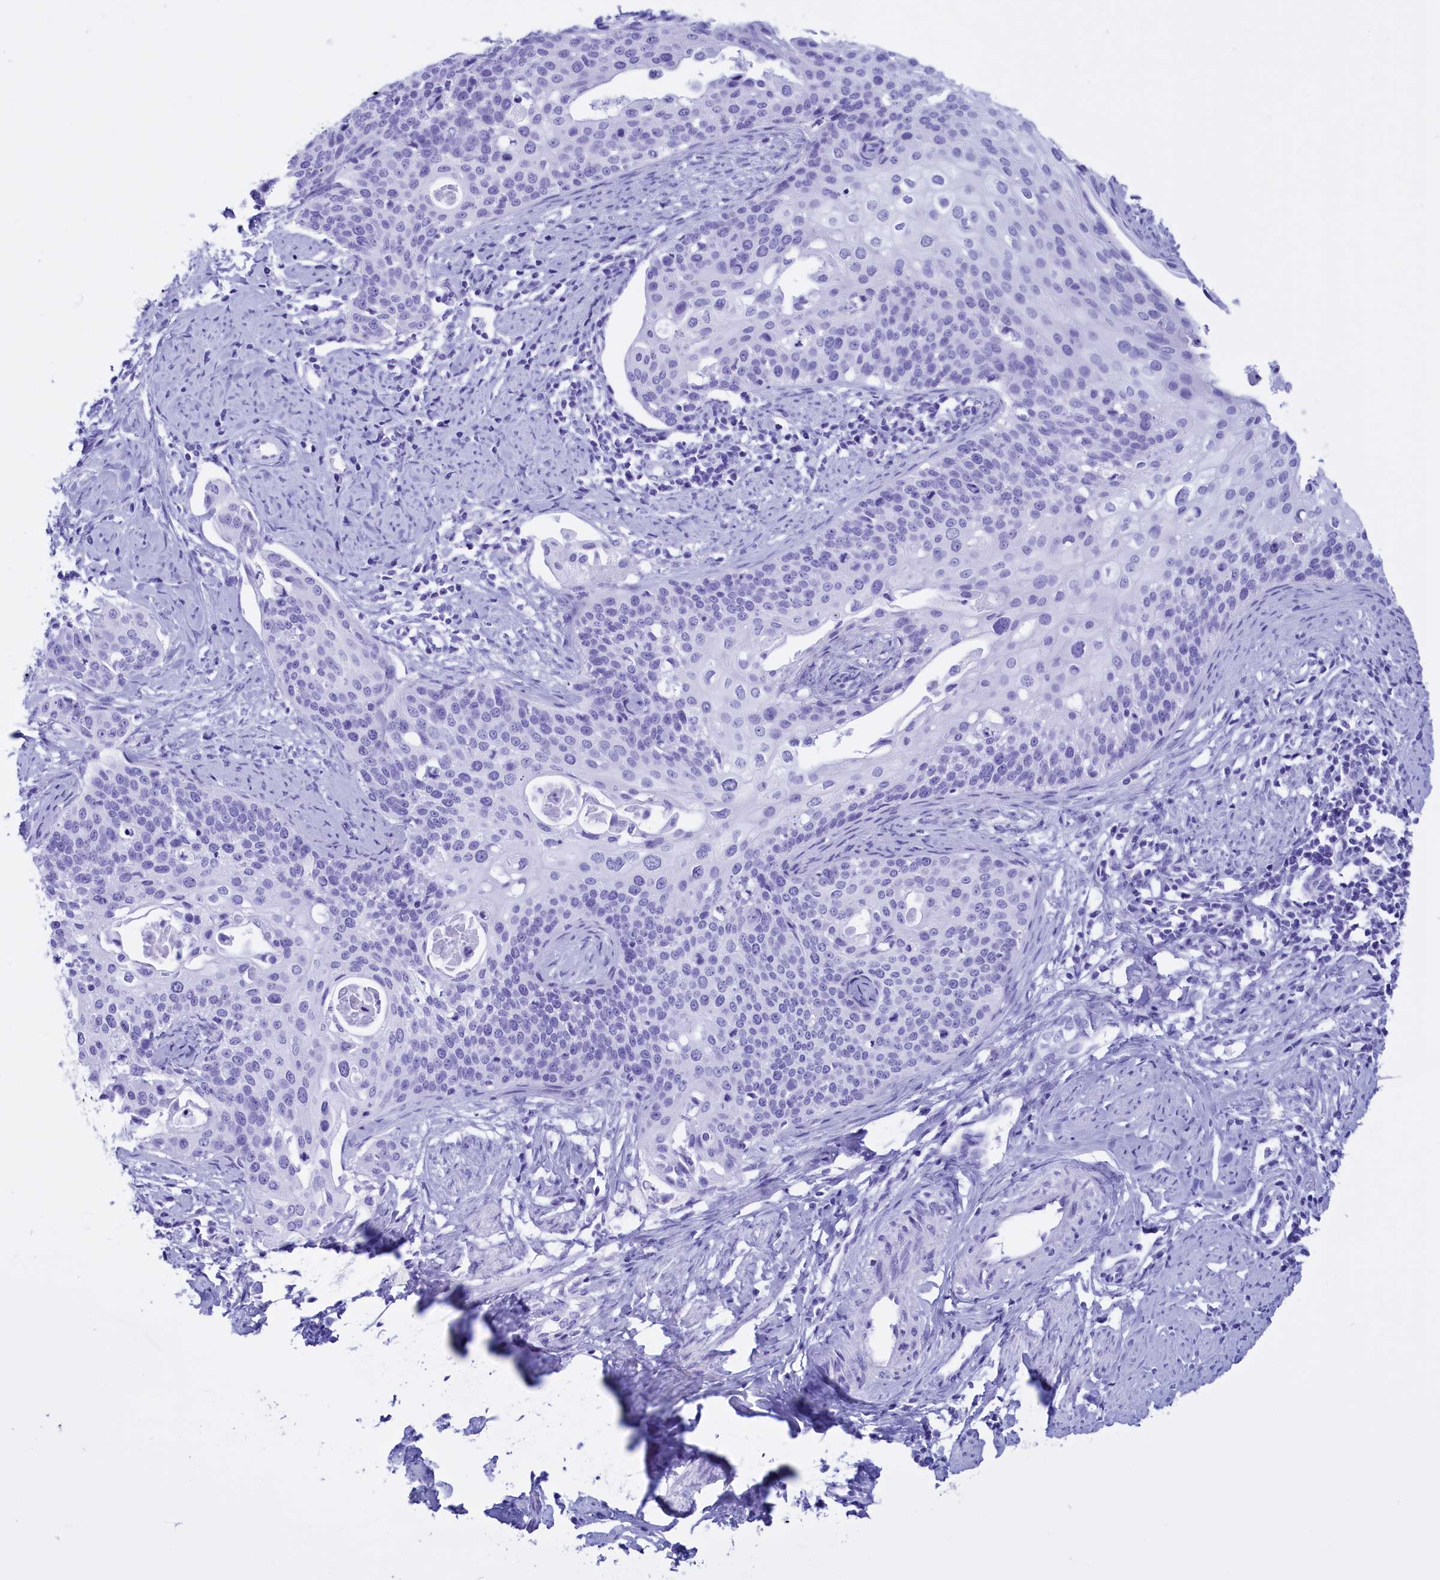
{"staining": {"intensity": "negative", "quantity": "none", "location": "none"}, "tissue": "cervical cancer", "cell_type": "Tumor cells", "image_type": "cancer", "snomed": [{"axis": "morphology", "description": "Squamous cell carcinoma, NOS"}, {"axis": "topography", "description": "Cervix"}], "caption": "The photomicrograph demonstrates no significant staining in tumor cells of squamous cell carcinoma (cervical). (DAB (3,3'-diaminobenzidine) immunohistochemistry (IHC), high magnification).", "gene": "BRI3", "patient": {"sex": "female", "age": 44}}